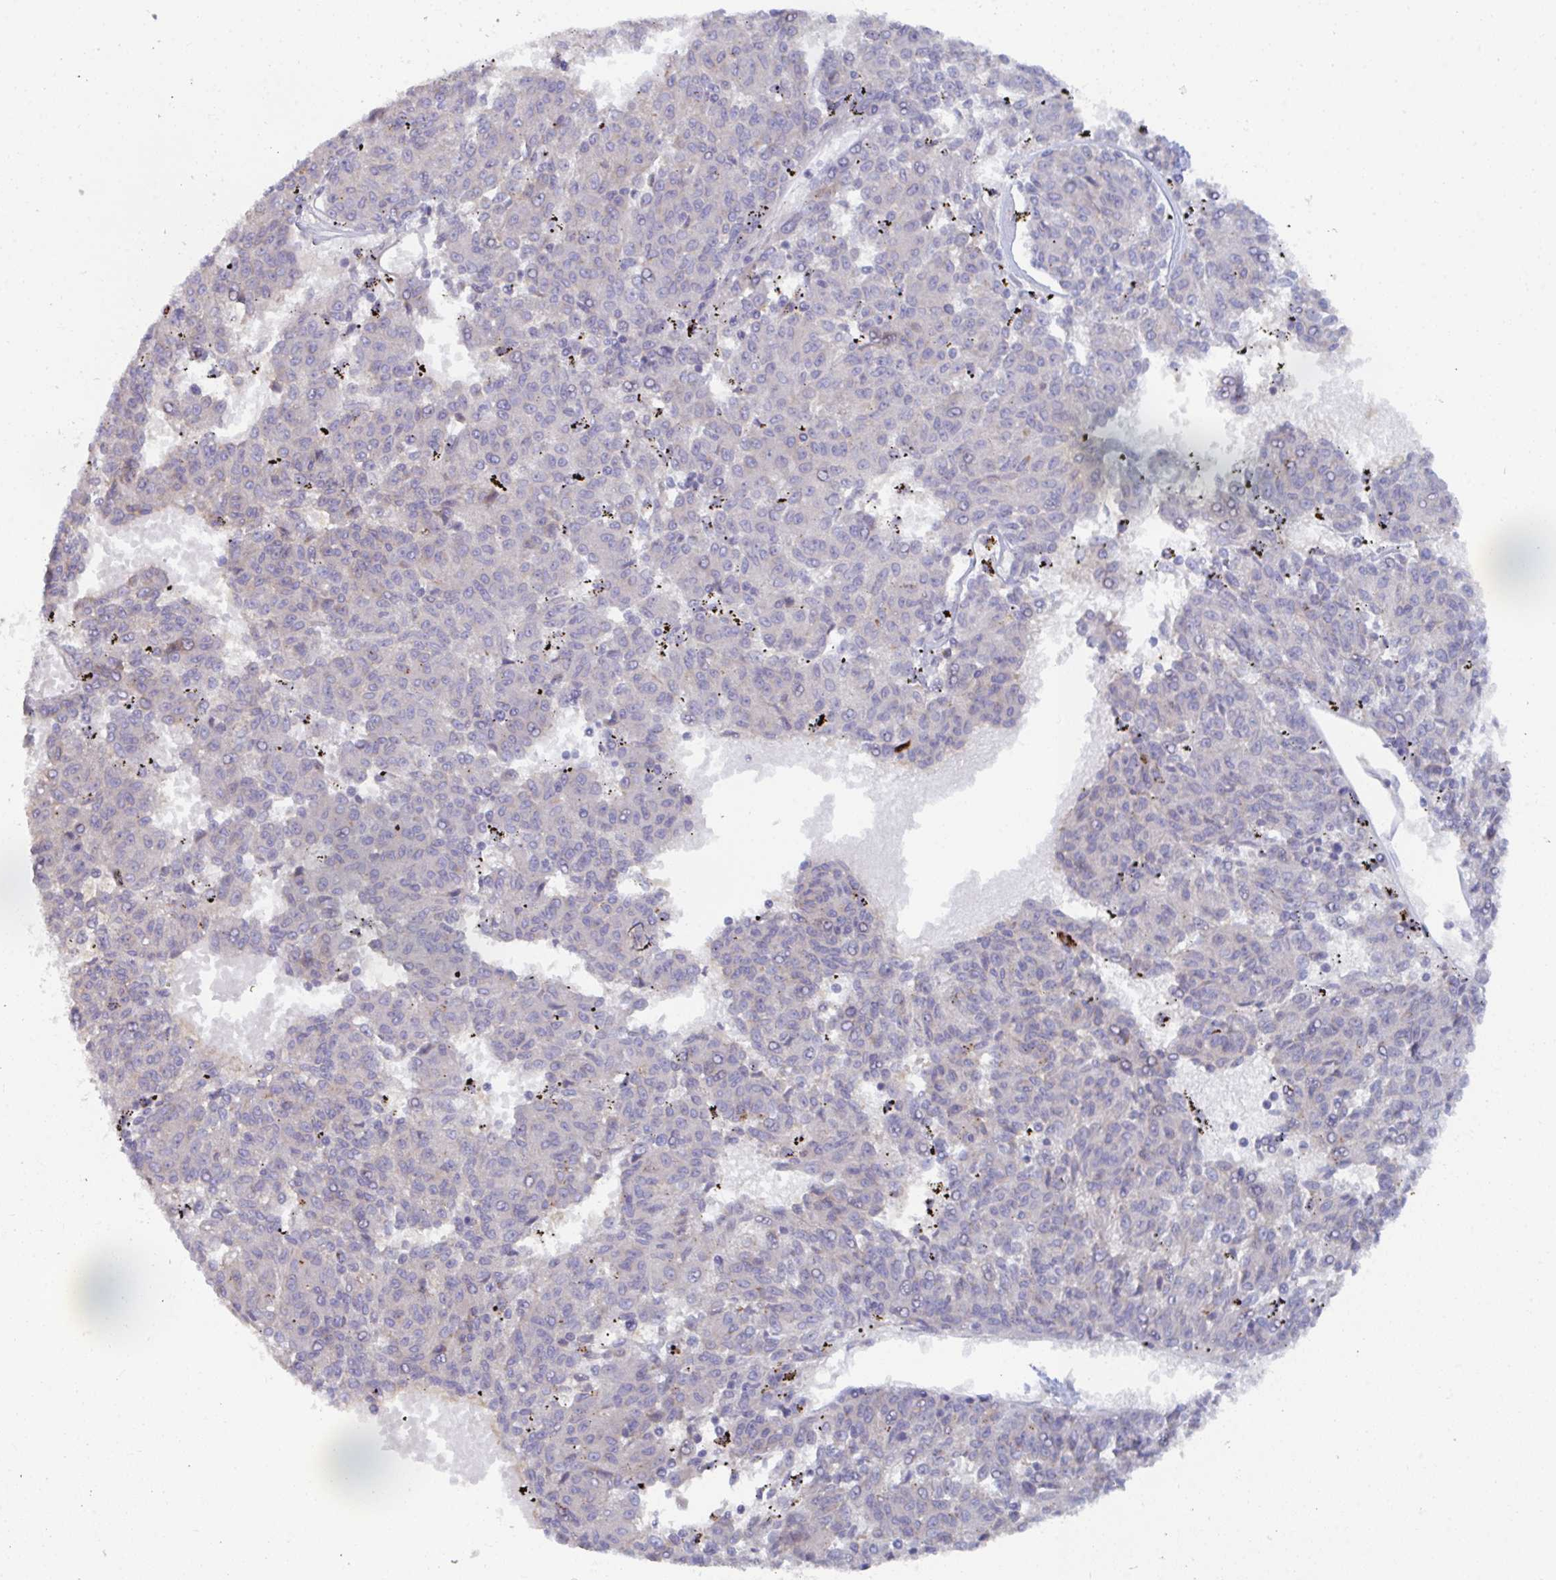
{"staining": {"intensity": "negative", "quantity": "none", "location": "none"}, "tissue": "melanoma", "cell_type": "Tumor cells", "image_type": "cancer", "snomed": [{"axis": "morphology", "description": "Malignant melanoma, NOS"}, {"axis": "topography", "description": "Skin"}], "caption": "Human malignant melanoma stained for a protein using immunohistochemistry (IHC) demonstrates no expression in tumor cells.", "gene": "KCNK5", "patient": {"sex": "female", "age": 72}}